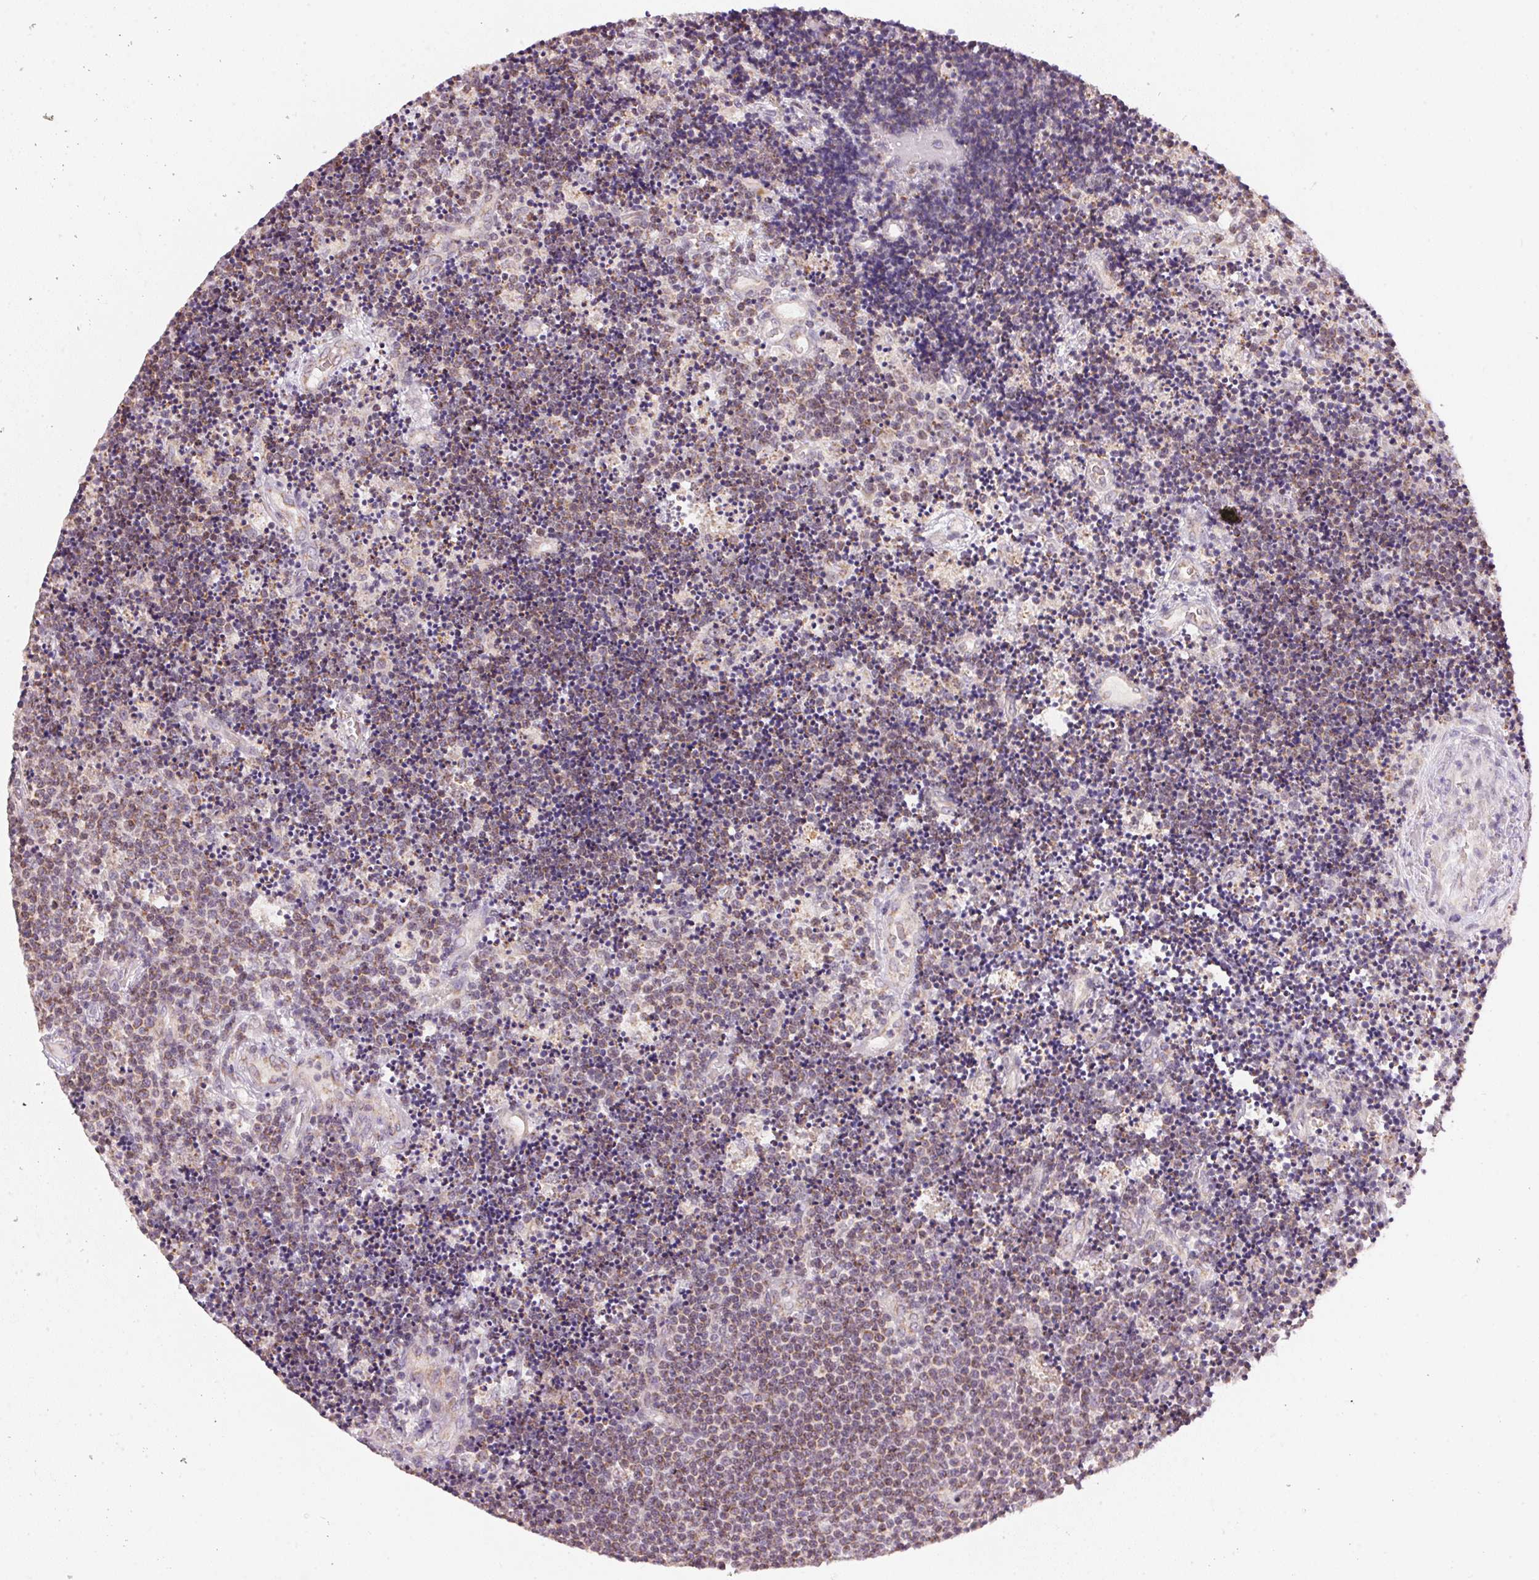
{"staining": {"intensity": "moderate", "quantity": ">75%", "location": "cytoplasmic/membranous"}, "tissue": "lymphoma", "cell_type": "Tumor cells", "image_type": "cancer", "snomed": [{"axis": "morphology", "description": "Malignant lymphoma, non-Hodgkin's type, Low grade"}, {"axis": "topography", "description": "Brain"}], "caption": "Immunohistochemical staining of human malignant lymphoma, non-Hodgkin's type (low-grade) exhibits medium levels of moderate cytoplasmic/membranous expression in approximately >75% of tumor cells.", "gene": "COQ7", "patient": {"sex": "female", "age": 66}}